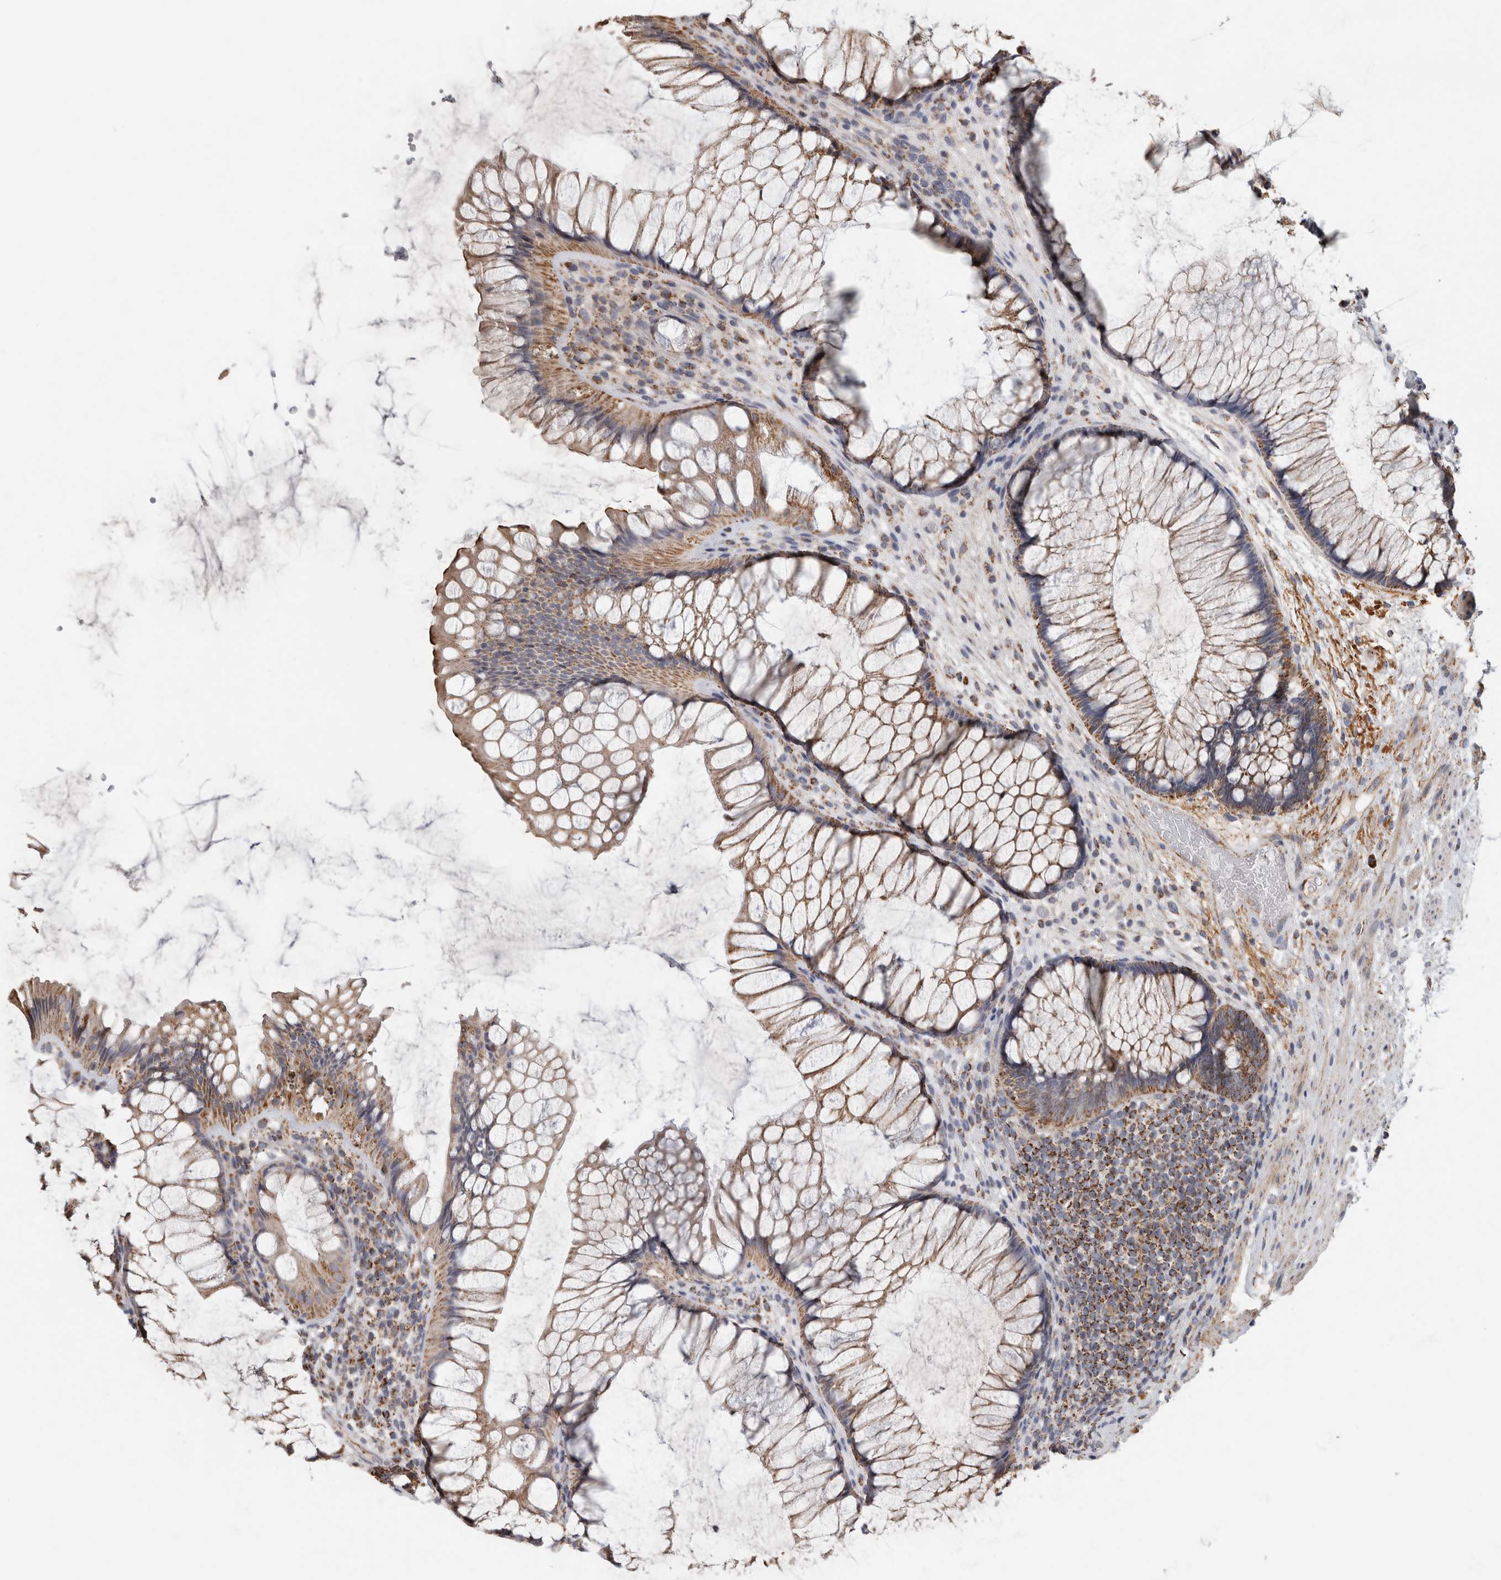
{"staining": {"intensity": "moderate", "quantity": ">75%", "location": "cytoplasmic/membranous"}, "tissue": "rectum", "cell_type": "Glandular cells", "image_type": "normal", "snomed": [{"axis": "morphology", "description": "Normal tissue, NOS"}, {"axis": "topography", "description": "Rectum"}], "caption": "An immunohistochemistry photomicrograph of unremarkable tissue is shown. Protein staining in brown highlights moderate cytoplasmic/membranous positivity in rectum within glandular cells. The staining was performed using DAB (3,3'-diaminobenzidine), with brown indicating positive protein expression. Nuclei are stained blue with hematoxylin.", "gene": "ST8SIA1", "patient": {"sex": "male", "age": 51}}